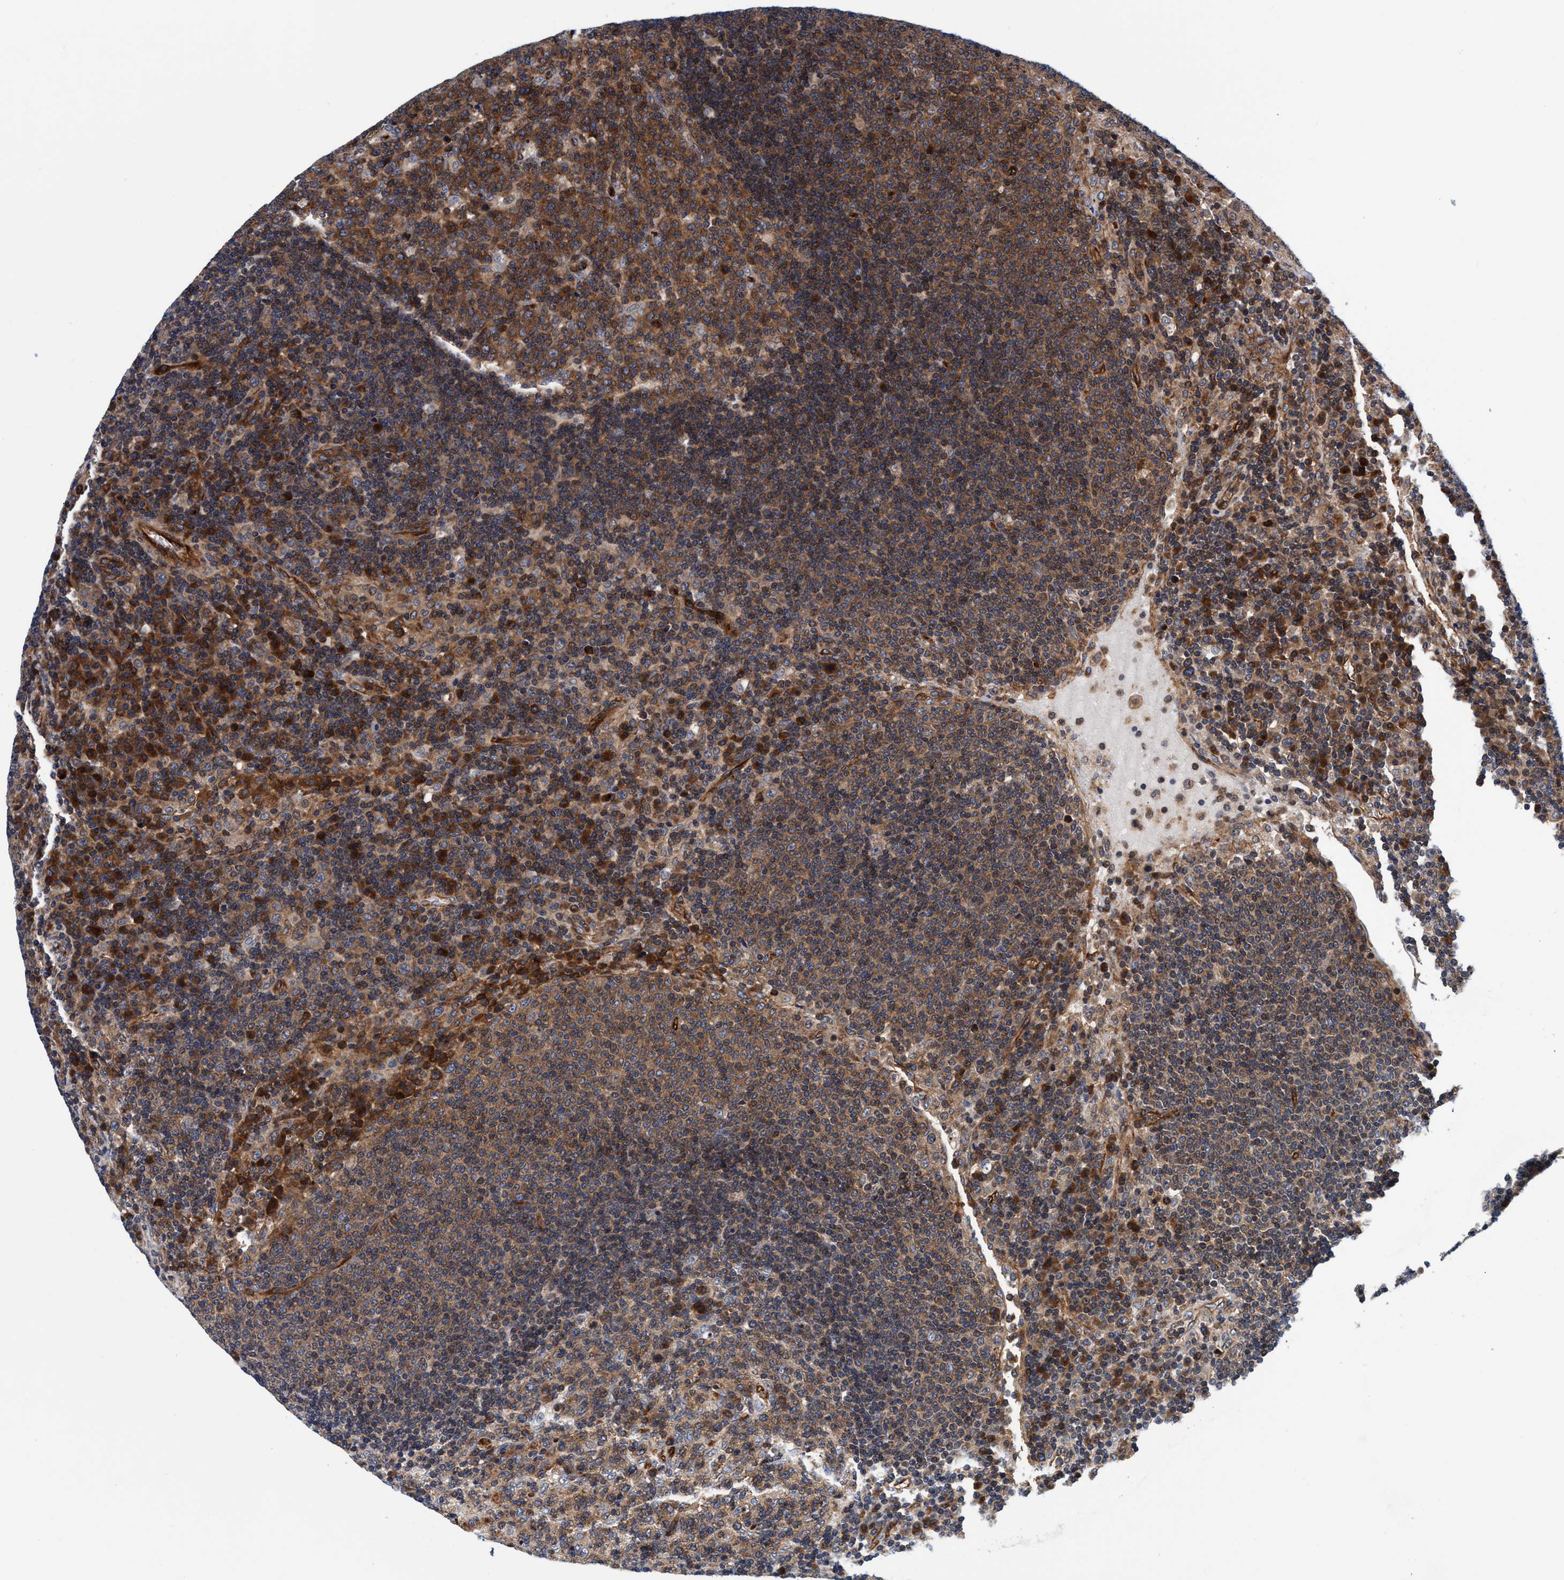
{"staining": {"intensity": "moderate", "quantity": ">75%", "location": "cytoplasmic/membranous"}, "tissue": "lymph node", "cell_type": "Germinal center cells", "image_type": "normal", "snomed": [{"axis": "morphology", "description": "Normal tissue, NOS"}, {"axis": "topography", "description": "Lymph node"}], "caption": "The immunohistochemical stain highlights moderate cytoplasmic/membranous staining in germinal center cells of unremarkable lymph node. The staining was performed using DAB (3,3'-diaminobenzidine), with brown indicating positive protein expression. Nuclei are stained blue with hematoxylin.", "gene": "MCM3AP", "patient": {"sex": "female", "age": 53}}